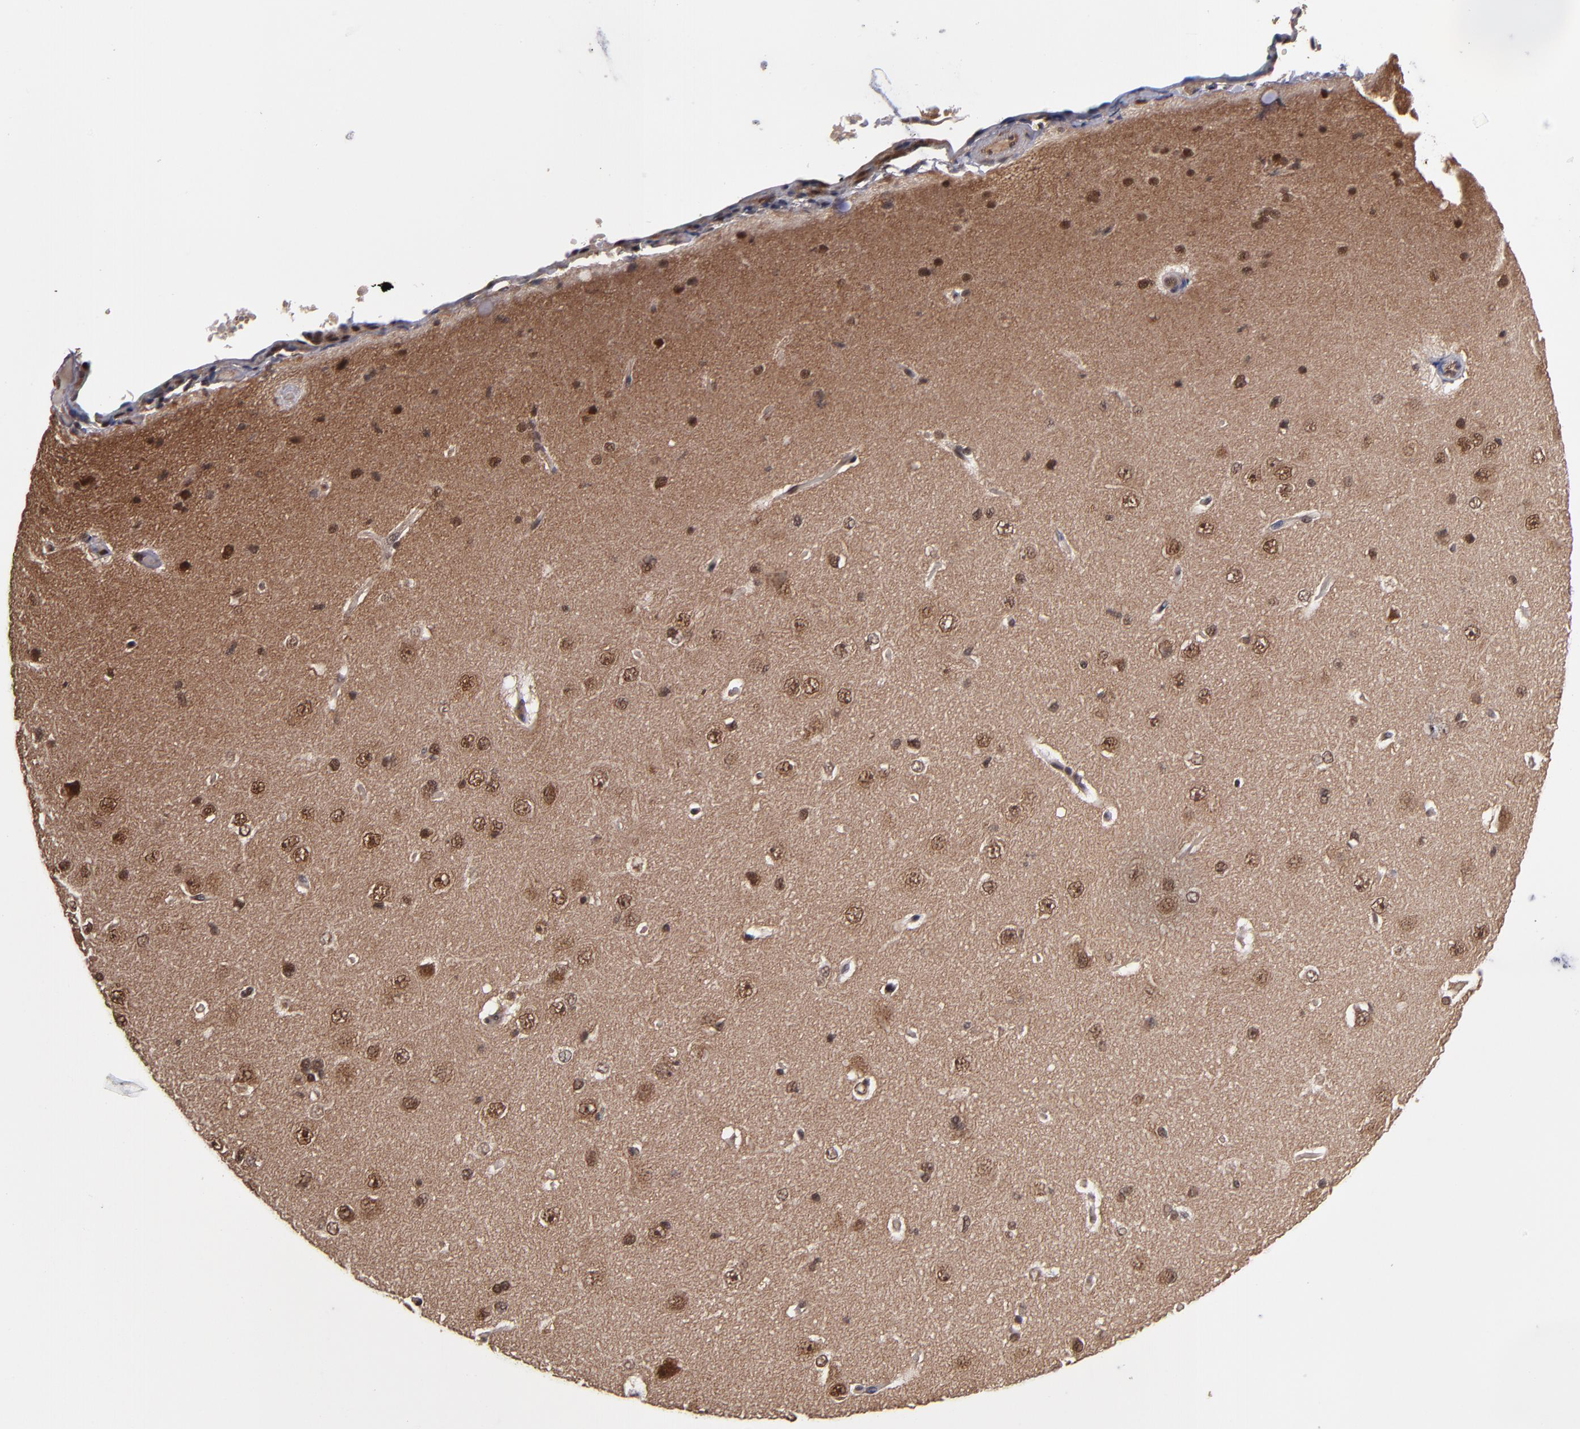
{"staining": {"intensity": "weak", "quantity": "<25%", "location": "cytoplasmic/membranous,nuclear"}, "tissue": "cerebral cortex", "cell_type": "Endothelial cells", "image_type": "normal", "snomed": [{"axis": "morphology", "description": "Normal tissue, NOS"}, {"axis": "topography", "description": "Cerebral cortex"}], "caption": "The image reveals no significant positivity in endothelial cells of cerebral cortex.", "gene": "CUL5", "patient": {"sex": "female", "age": 45}}